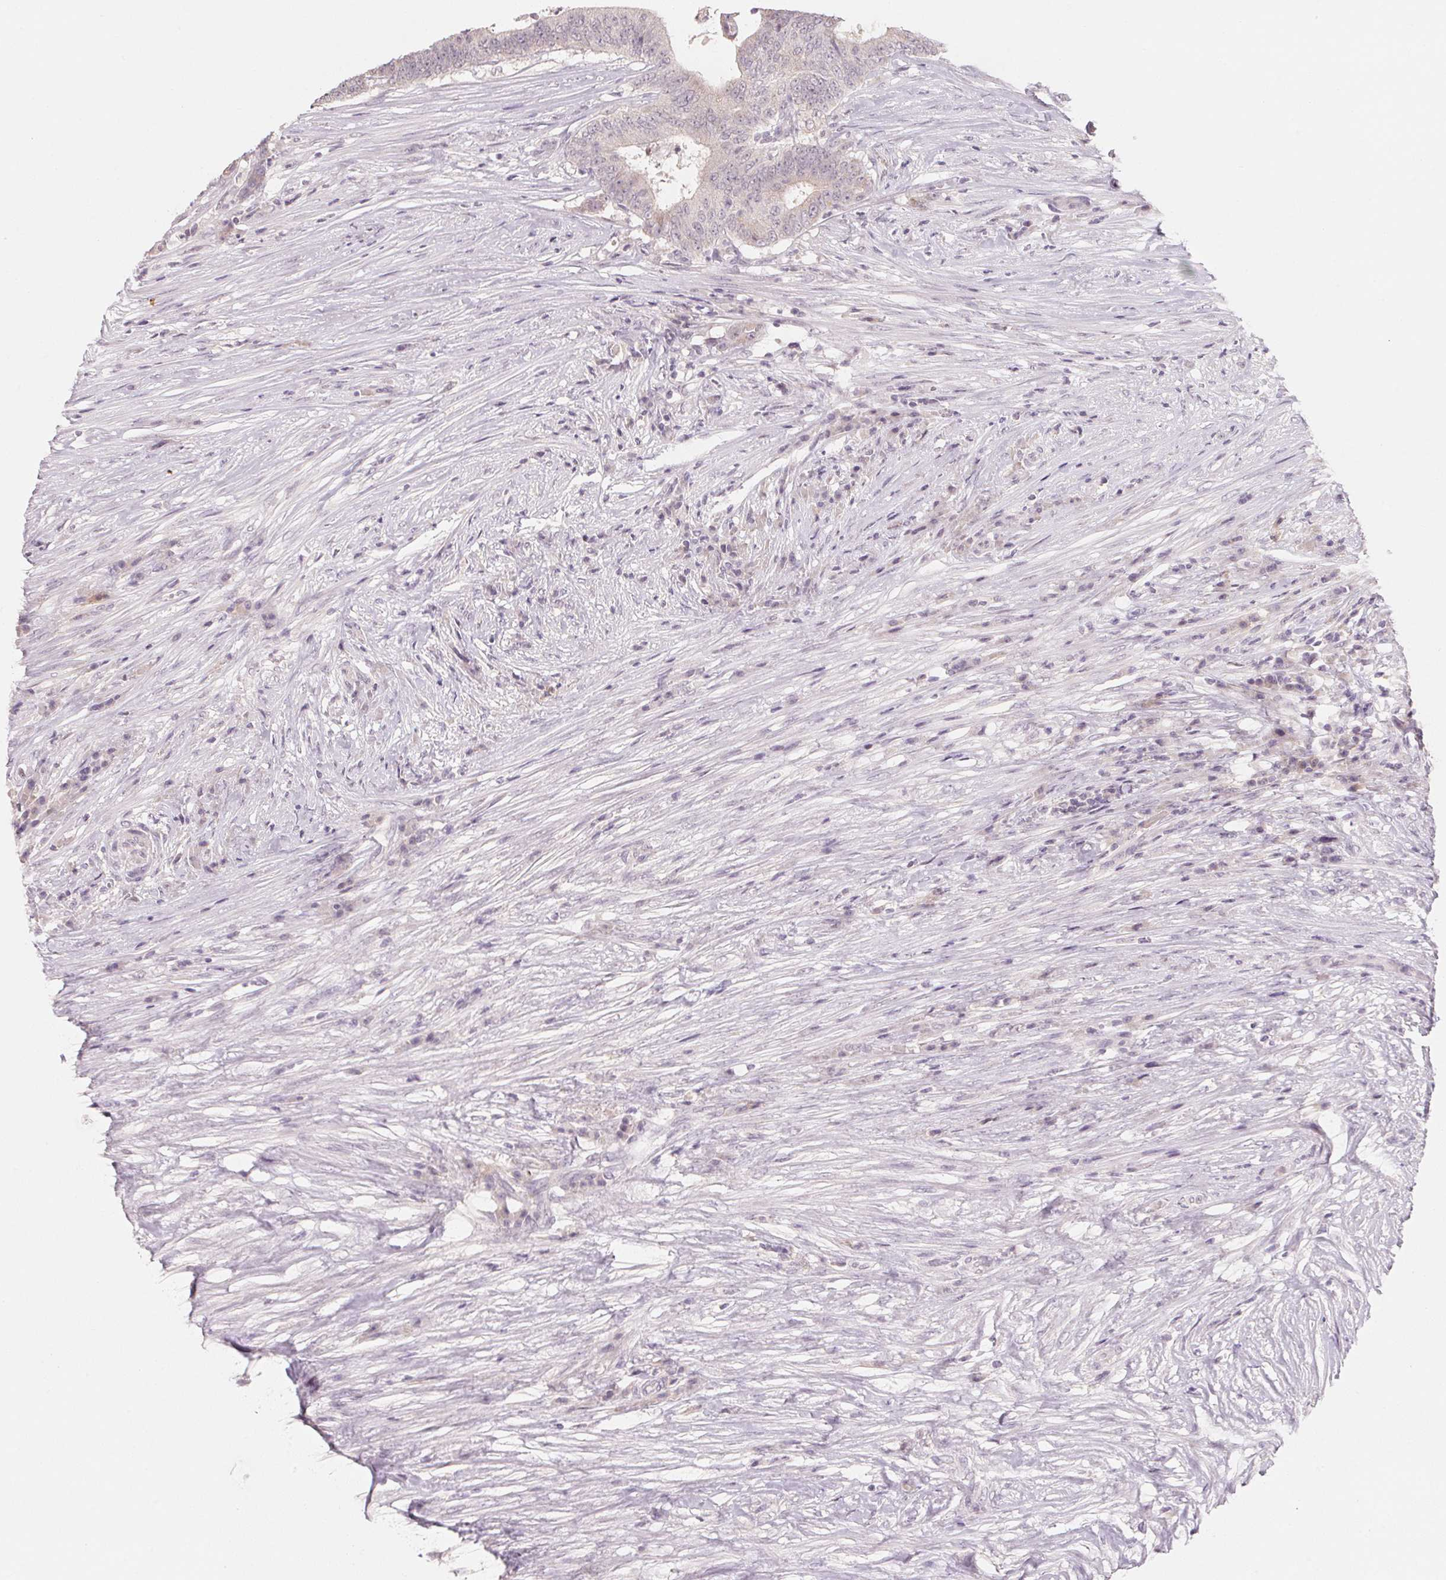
{"staining": {"intensity": "negative", "quantity": "none", "location": "none"}, "tissue": "colorectal cancer", "cell_type": "Tumor cells", "image_type": "cancer", "snomed": [{"axis": "morphology", "description": "Adenocarcinoma, NOS"}, {"axis": "topography", "description": "Colon"}], "caption": "Colorectal cancer was stained to show a protein in brown. There is no significant staining in tumor cells. (DAB immunohistochemistry (IHC) with hematoxylin counter stain).", "gene": "ANKRD31", "patient": {"sex": "female", "age": 43}}